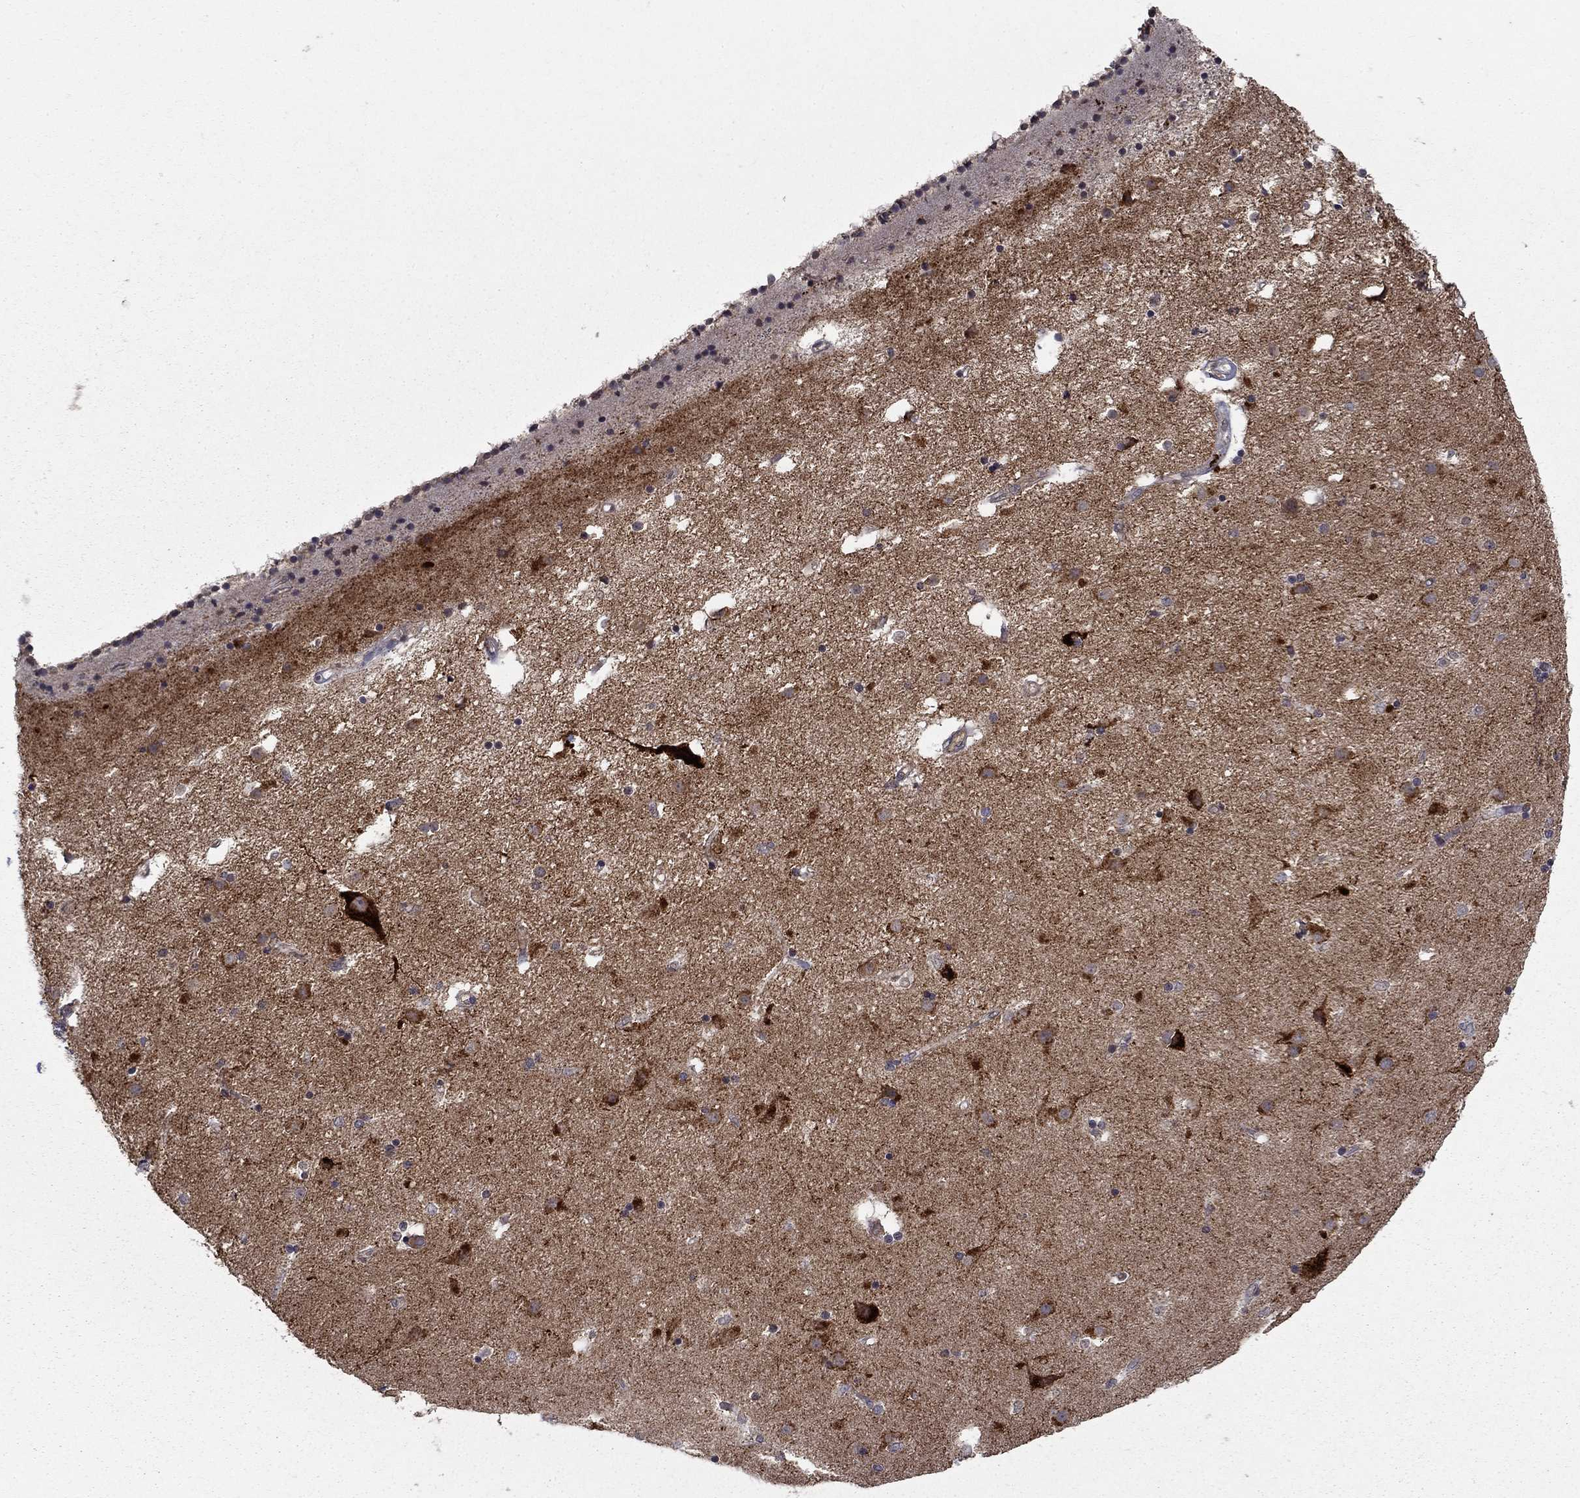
{"staining": {"intensity": "negative", "quantity": "none", "location": "none"}, "tissue": "caudate", "cell_type": "Glial cells", "image_type": "normal", "snomed": [{"axis": "morphology", "description": "Normal tissue, NOS"}, {"axis": "topography", "description": "Lateral ventricle wall"}], "caption": "Micrograph shows no significant protein positivity in glial cells of benign caudate. (DAB (3,3'-diaminobenzidine) immunohistochemistry, high magnification).", "gene": "SLC2A13", "patient": {"sex": "female", "age": 71}}